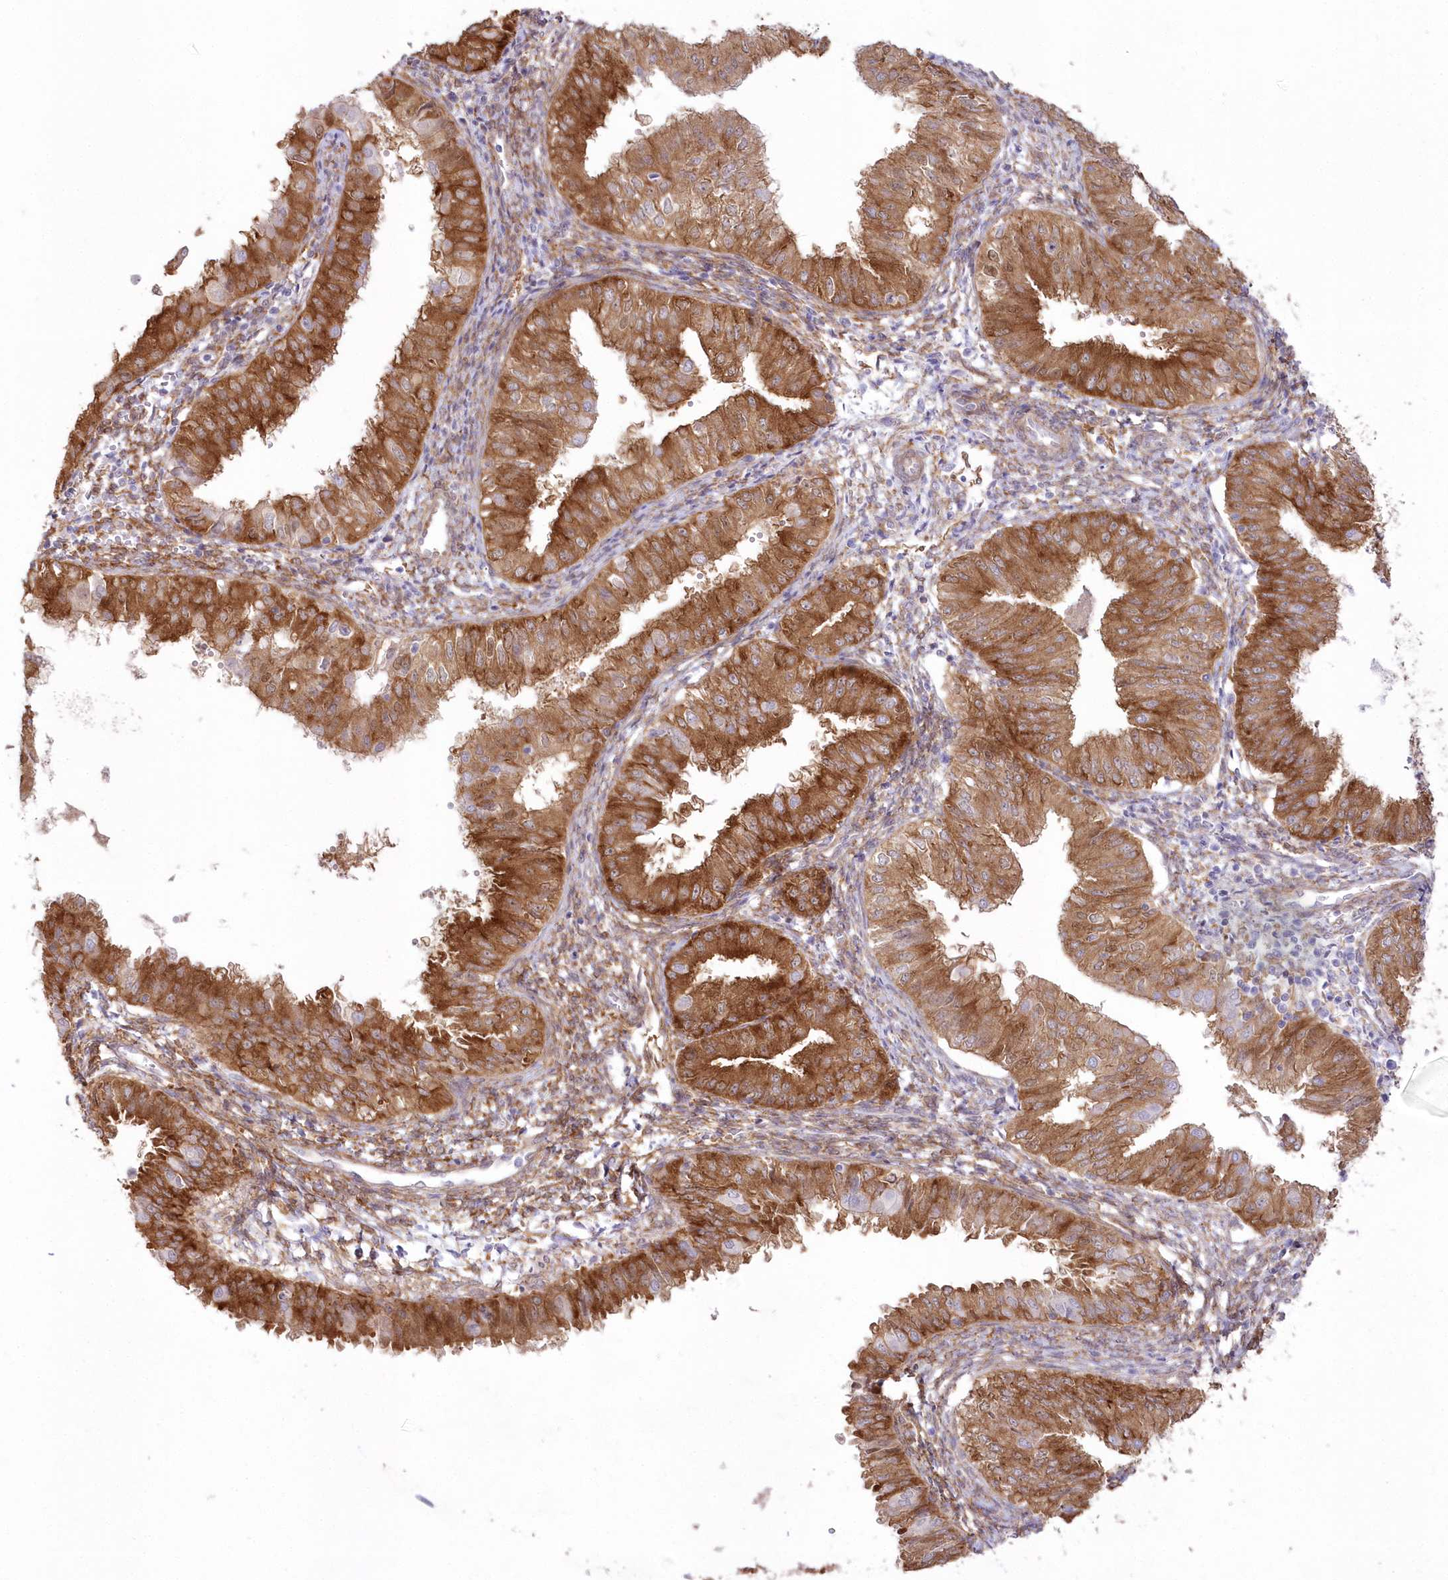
{"staining": {"intensity": "strong", "quantity": ">75%", "location": "cytoplasmic/membranous"}, "tissue": "endometrial cancer", "cell_type": "Tumor cells", "image_type": "cancer", "snomed": [{"axis": "morphology", "description": "Normal tissue, NOS"}, {"axis": "morphology", "description": "Adenocarcinoma, NOS"}, {"axis": "topography", "description": "Endometrium"}], "caption": "IHC of endometrial adenocarcinoma shows high levels of strong cytoplasmic/membranous positivity in approximately >75% of tumor cells.", "gene": "SH3PXD2B", "patient": {"sex": "female", "age": 53}}